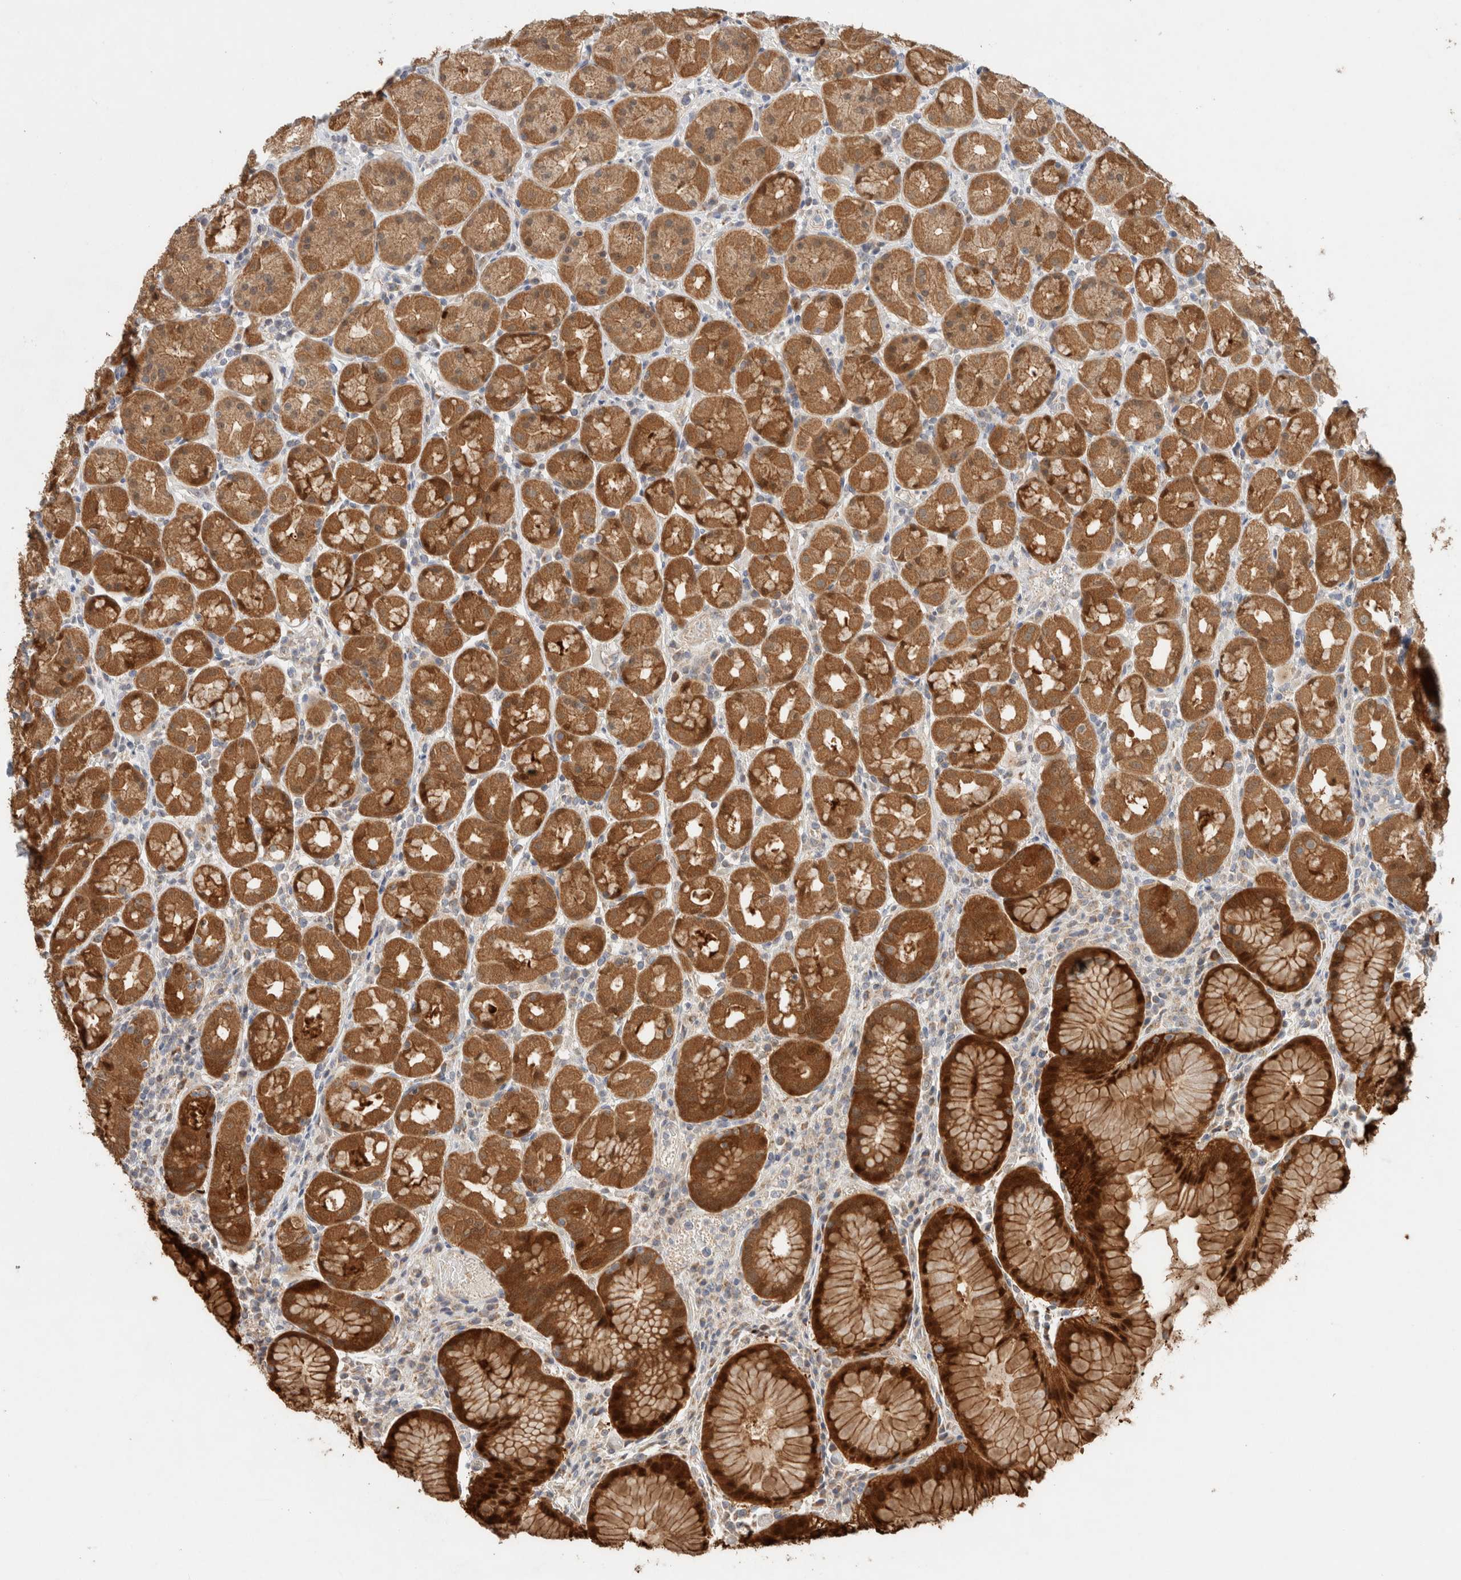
{"staining": {"intensity": "strong", "quantity": ">75%", "location": "cytoplasmic/membranous"}, "tissue": "stomach", "cell_type": "Glandular cells", "image_type": "normal", "snomed": [{"axis": "morphology", "description": "Normal tissue, NOS"}, {"axis": "topography", "description": "Stomach, lower"}], "caption": "IHC of normal human stomach displays high levels of strong cytoplasmic/membranous expression in about >75% of glandular cells. (brown staining indicates protein expression, while blue staining denotes nuclei).", "gene": "CA13", "patient": {"sex": "female", "age": 56}}